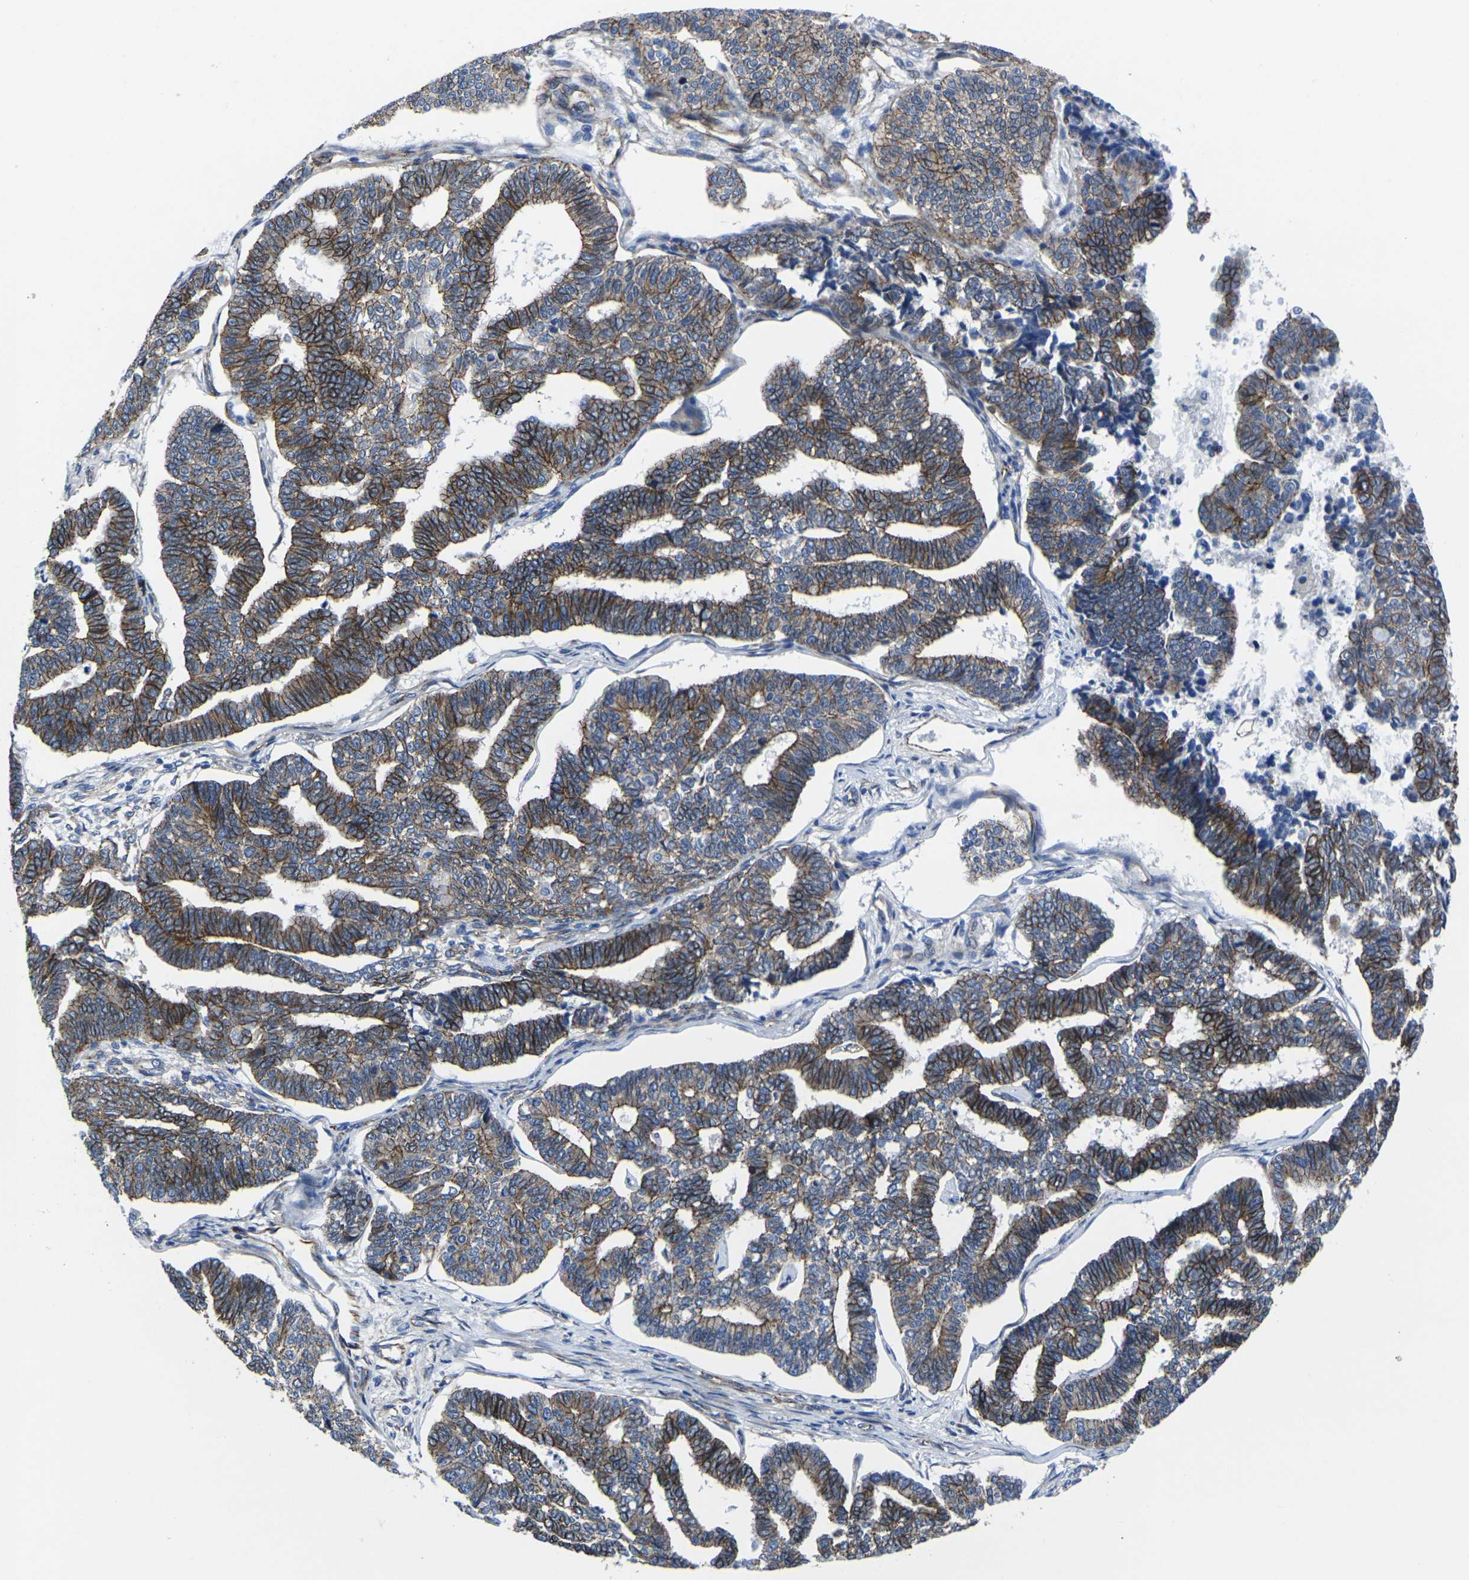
{"staining": {"intensity": "strong", "quantity": ">75%", "location": "cytoplasmic/membranous"}, "tissue": "endometrial cancer", "cell_type": "Tumor cells", "image_type": "cancer", "snomed": [{"axis": "morphology", "description": "Adenocarcinoma, NOS"}, {"axis": "topography", "description": "Endometrium"}], "caption": "Immunohistochemistry image of neoplastic tissue: human endometrial adenocarcinoma stained using IHC shows high levels of strong protein expression localized specifically in the cytoplasmic/membranous of tumor cells, appearing as a cytoplasmic/membranous brown color.", "gene": "NUMB", "patient": {"sex": "female", "age": 70}}